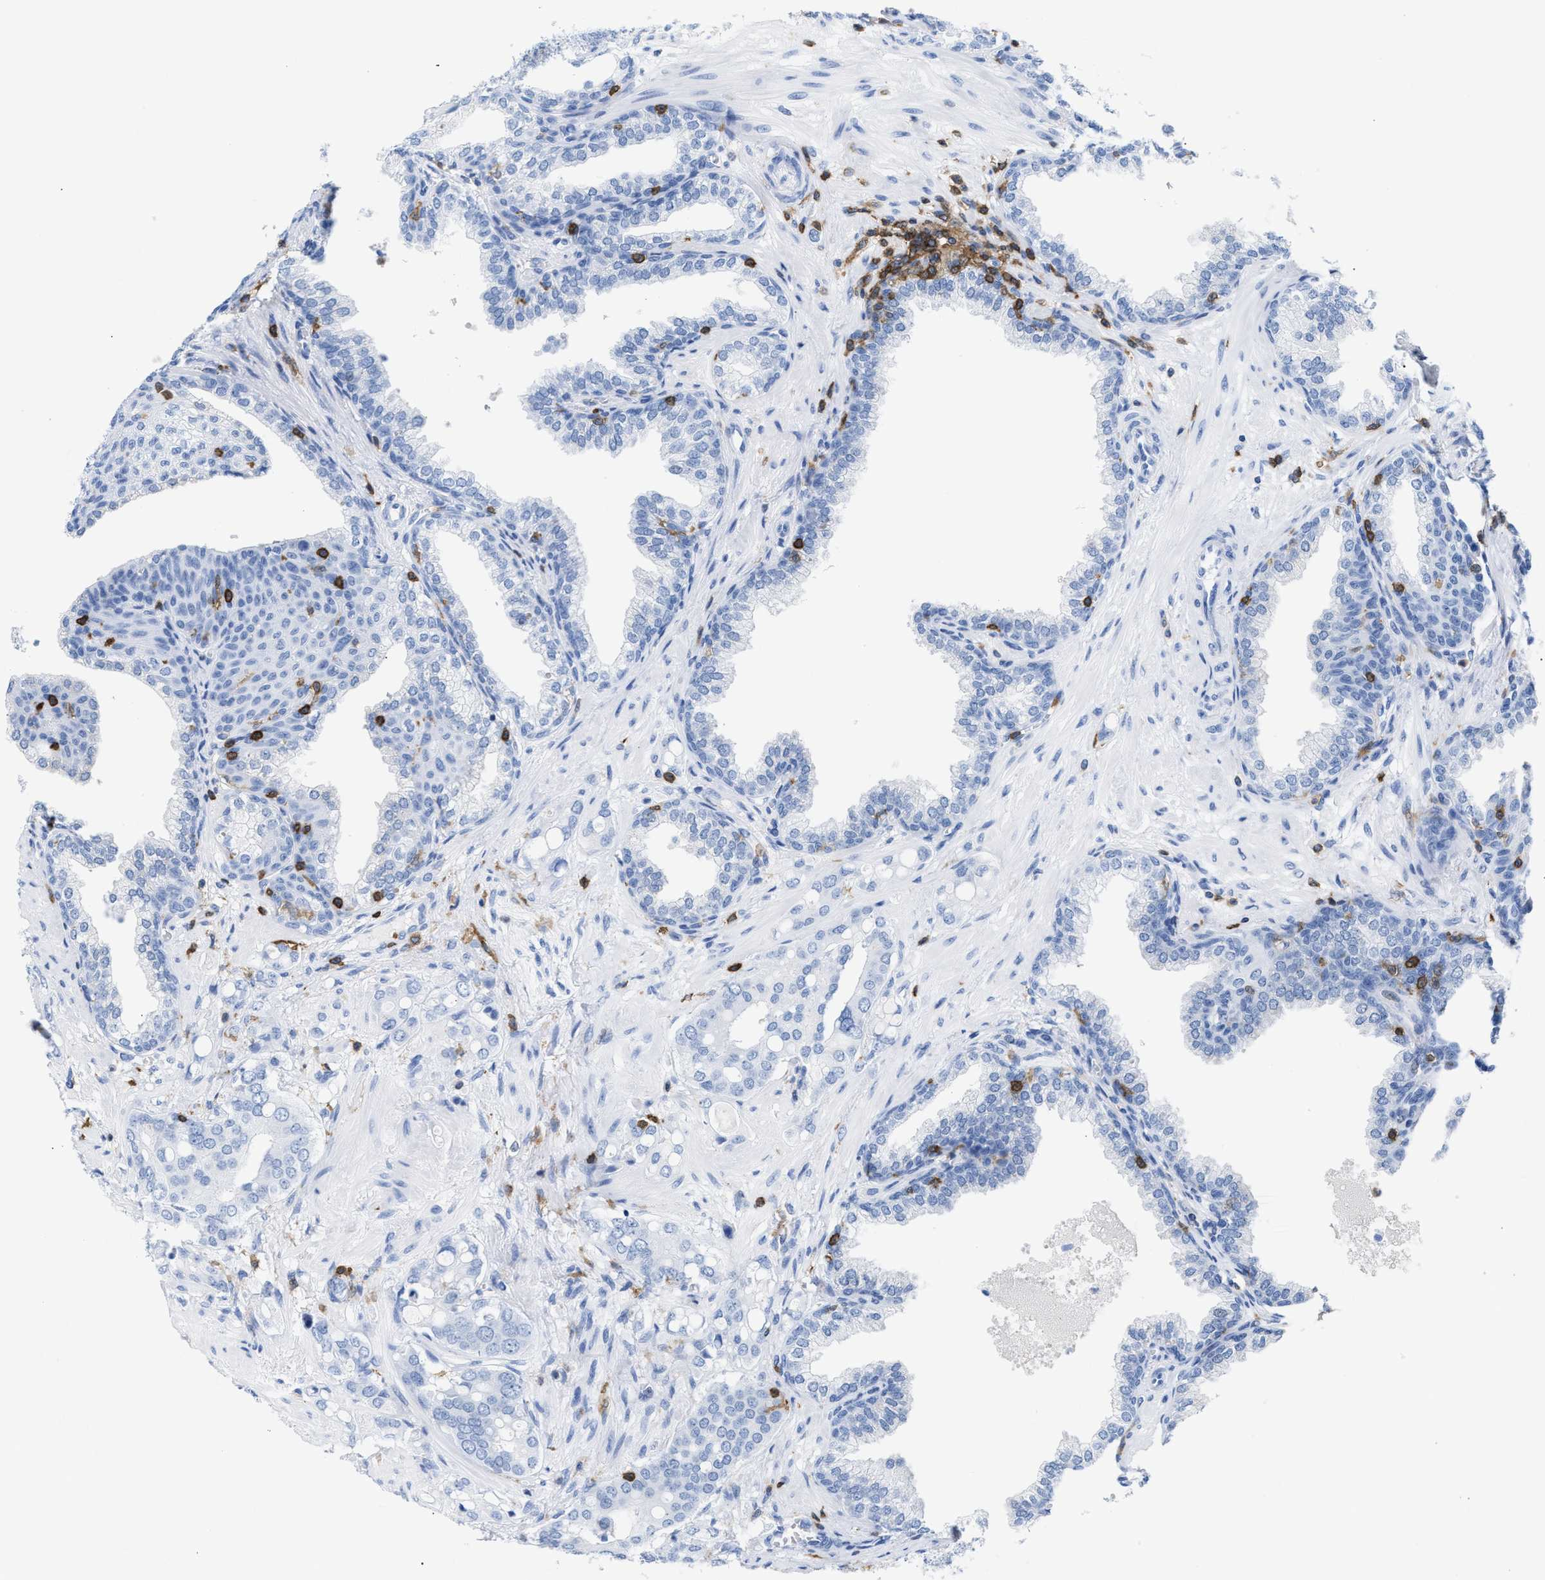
{"staining": {"intensity": "negative", "quantity": "none", "location": "none"}, "tissue": "prostate cancer", "cell_type": "Tumor cells", "image_type": "cancer", "snomed": [{"axis": "morphology", "description": "Adenocarcinoma, High grade"}, {"axis": "topography", "description": "Prostate"}], "caption": "A micrograph of prostate cancer (high-grade adenocarcinoma) stained for a protein demonstrates no brown staining in tumor cells. The staining is performed using DAB brown chromogen with nuclei counter-stained in using hematoxylin.", "gene": "LCP1", "patient": {"sex": "male", "age": 52}}